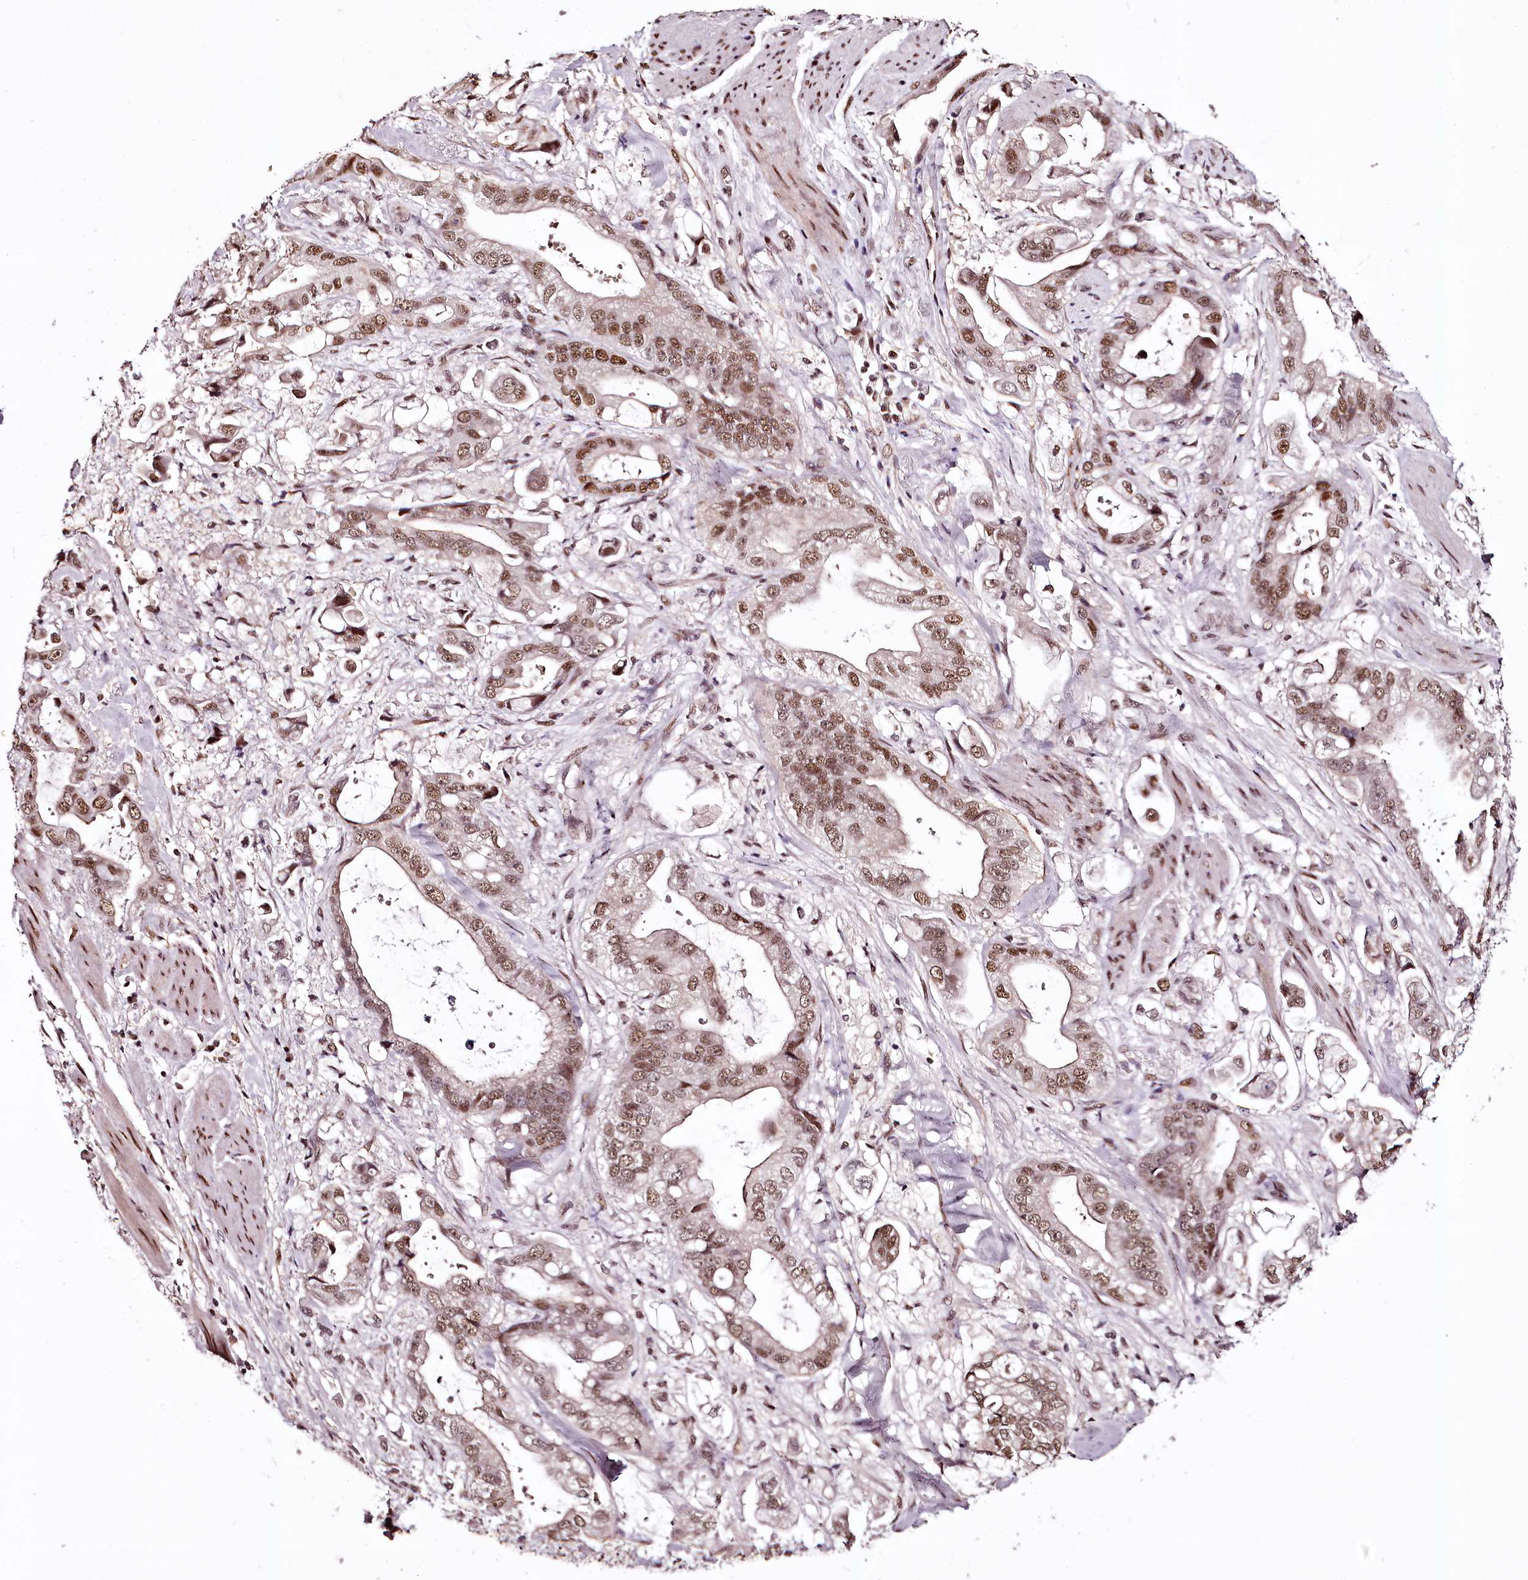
{"staining": {"intensity": "moderate", "quantity": ">75%", "location": "nuclear"}, "tissue": "stomach cancer", "cell_type": "Tumor cells", "image_type": "cancer", "snomed": [{"axis": "morphology", "description": "Adenocarcinoma, NOS"}, {"axis": "topography", "description": "Stomach"}], "caption": "Immunohistochemistry image of neoplastic tissue: human adenocarcinoma (stomach) stained using immunohistochemistry (IHC) demonstrates medium levels of moderate protein expression localized specifically in the nuclear of tumor cells, appearing as a nuclear brown color.", "gene": "TTC33", "patient": {"sex": "male", "age": 62}}